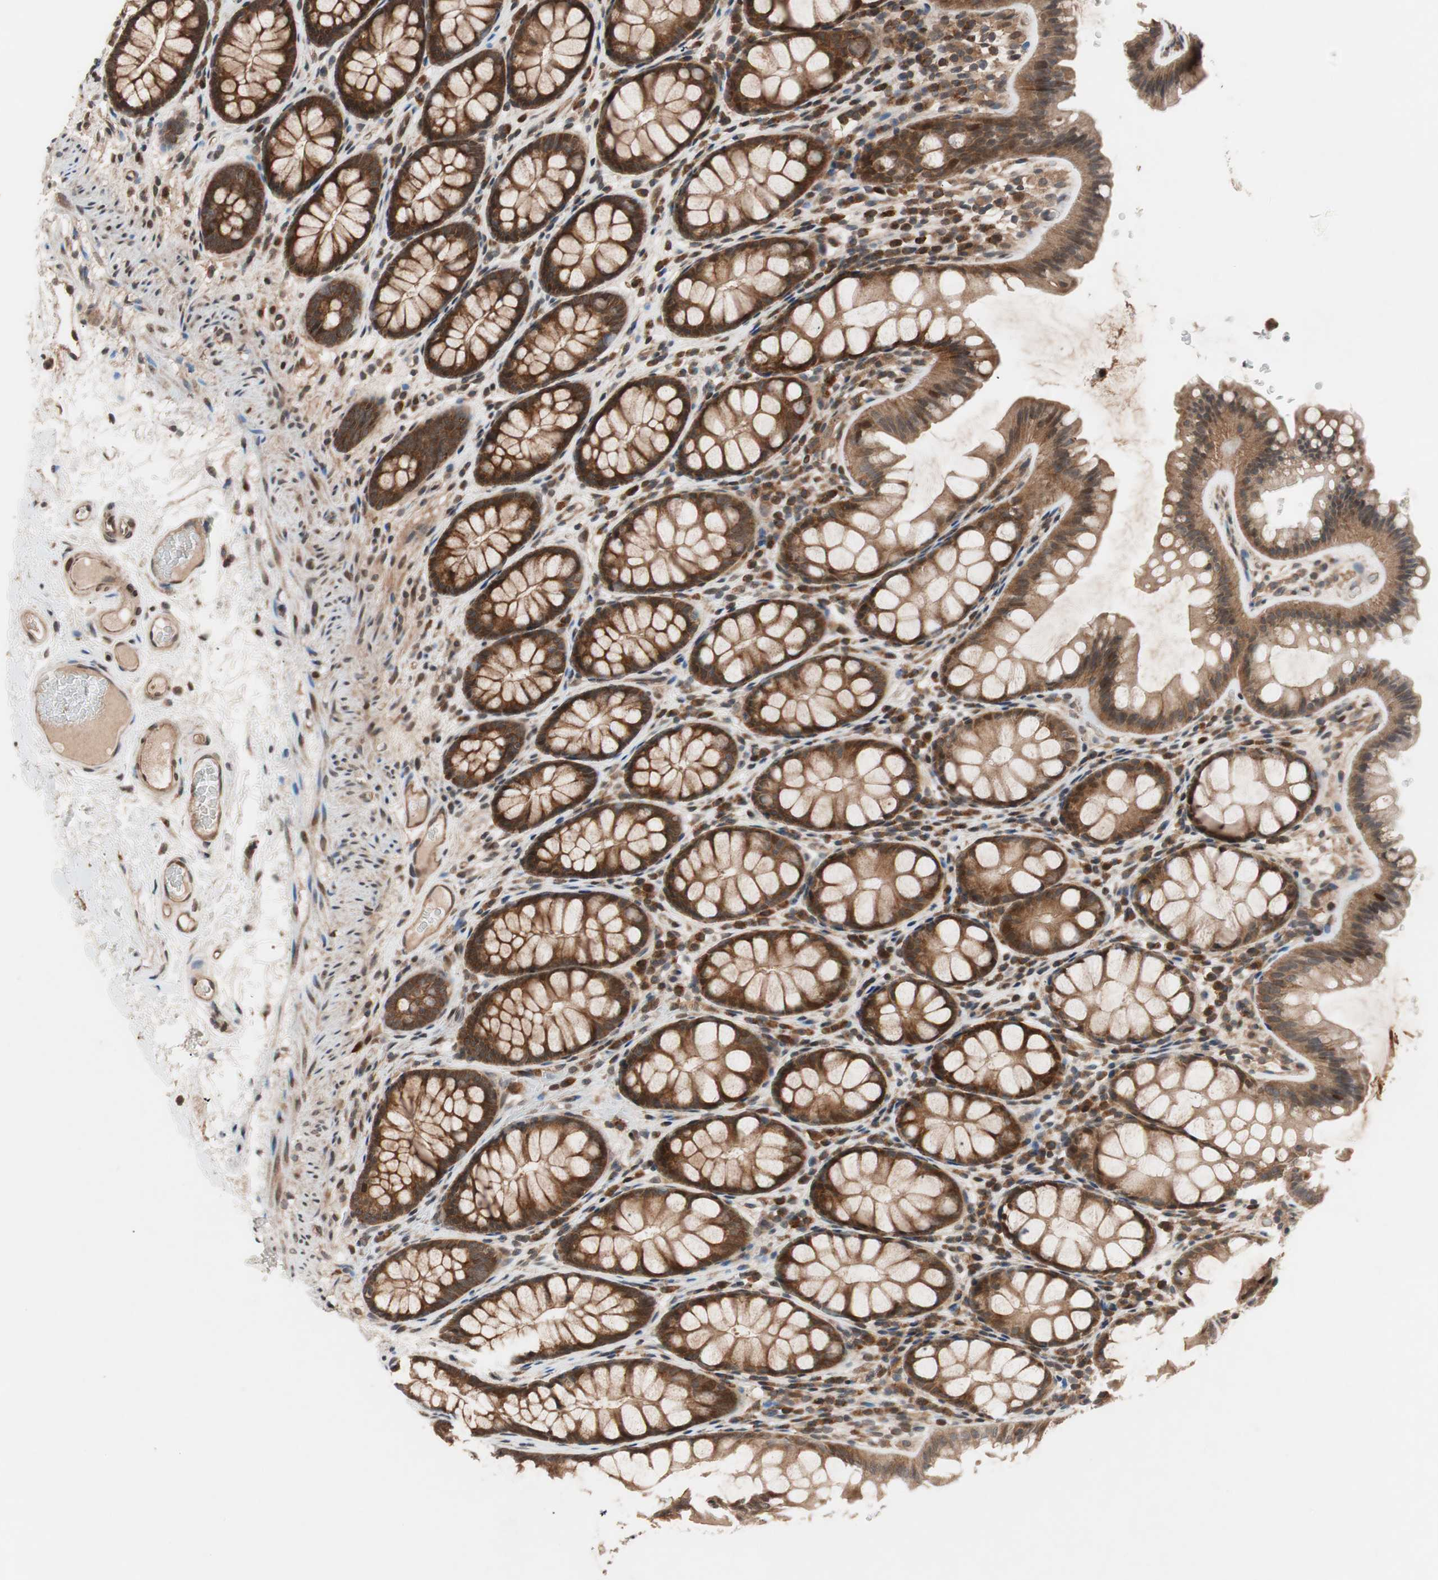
{"staining": {"intensity": "moderate", "quantity": ">75%", "location": "cytoplasmic/membranous"}, "tissue": "colon", "cell_type": "Endothelial cells", "image_type": "normal", "snomed": [{"axis": "morphology", "description": "Normal tissue, NOS"}, {"axis": "topography", "description": "Colon"}], "caption": "Immunohistochemistry (IHC) photomicrograph of normal human colon stained for a protein (brown), which exhibits medium levels of moderate cytoplasmic/membranous expression in about >75% of endothelial cells.", "gene": "NF2", "patient": {"sex": "female", "age": 55}}